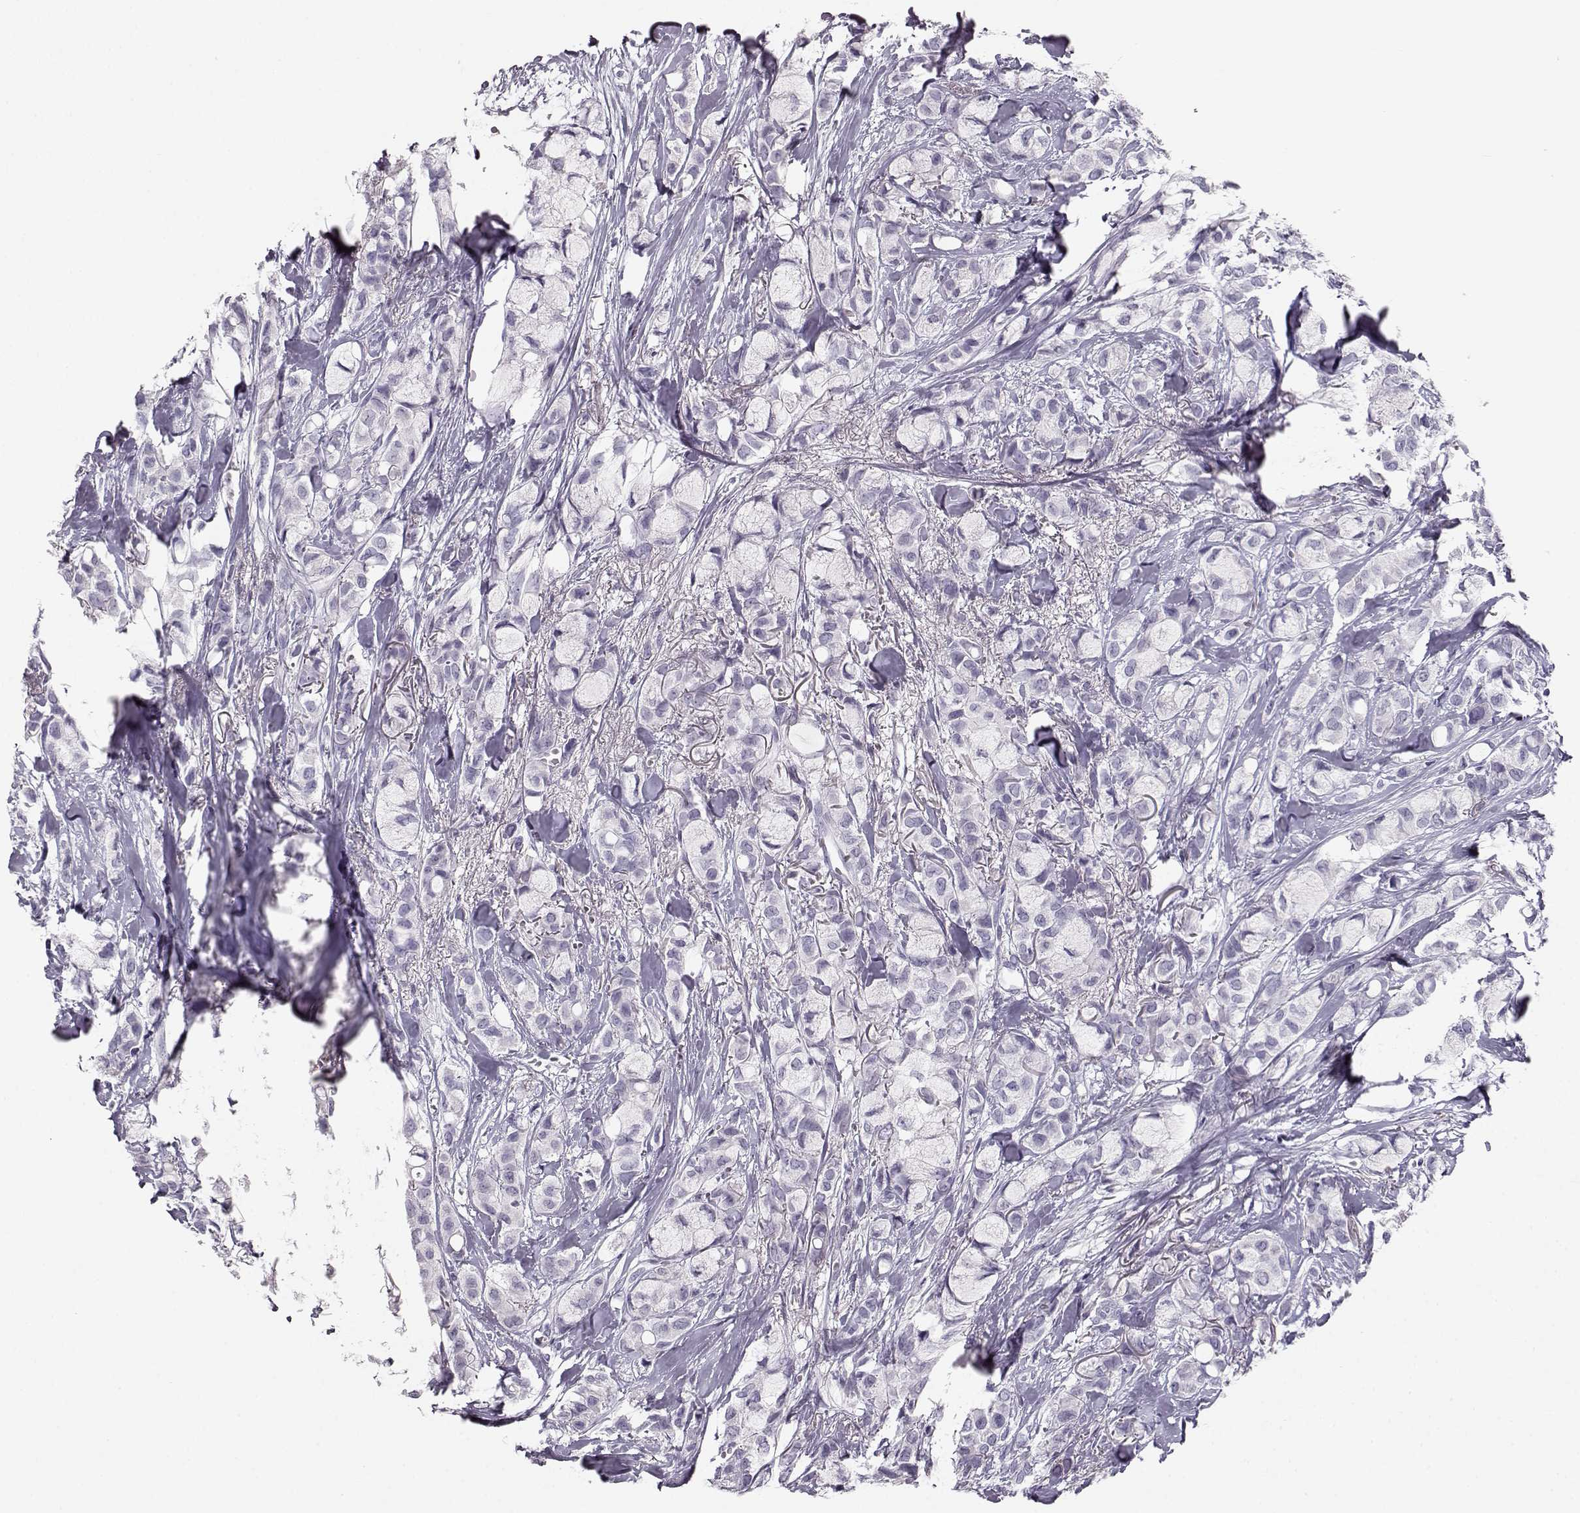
{"staining": {"intensity": "negative", "quantity": "none", "location": "none"}, "tissue": "breast cancer", "cell_type": "Tumor cells", "image_type": "cancer", "snomed": [{"axis": "morphology", "description": "Duct carcinoma"}, {"axis": "topography", "description": "Breast"}], "caption": "IHC histopathology image of breast cancer stained for a protein (brown), which reveals no expression in tumor cells. Nuclei are stained in blue.", "gene": "BFSP2", "patient": {"sex": "female", "age": 85}}